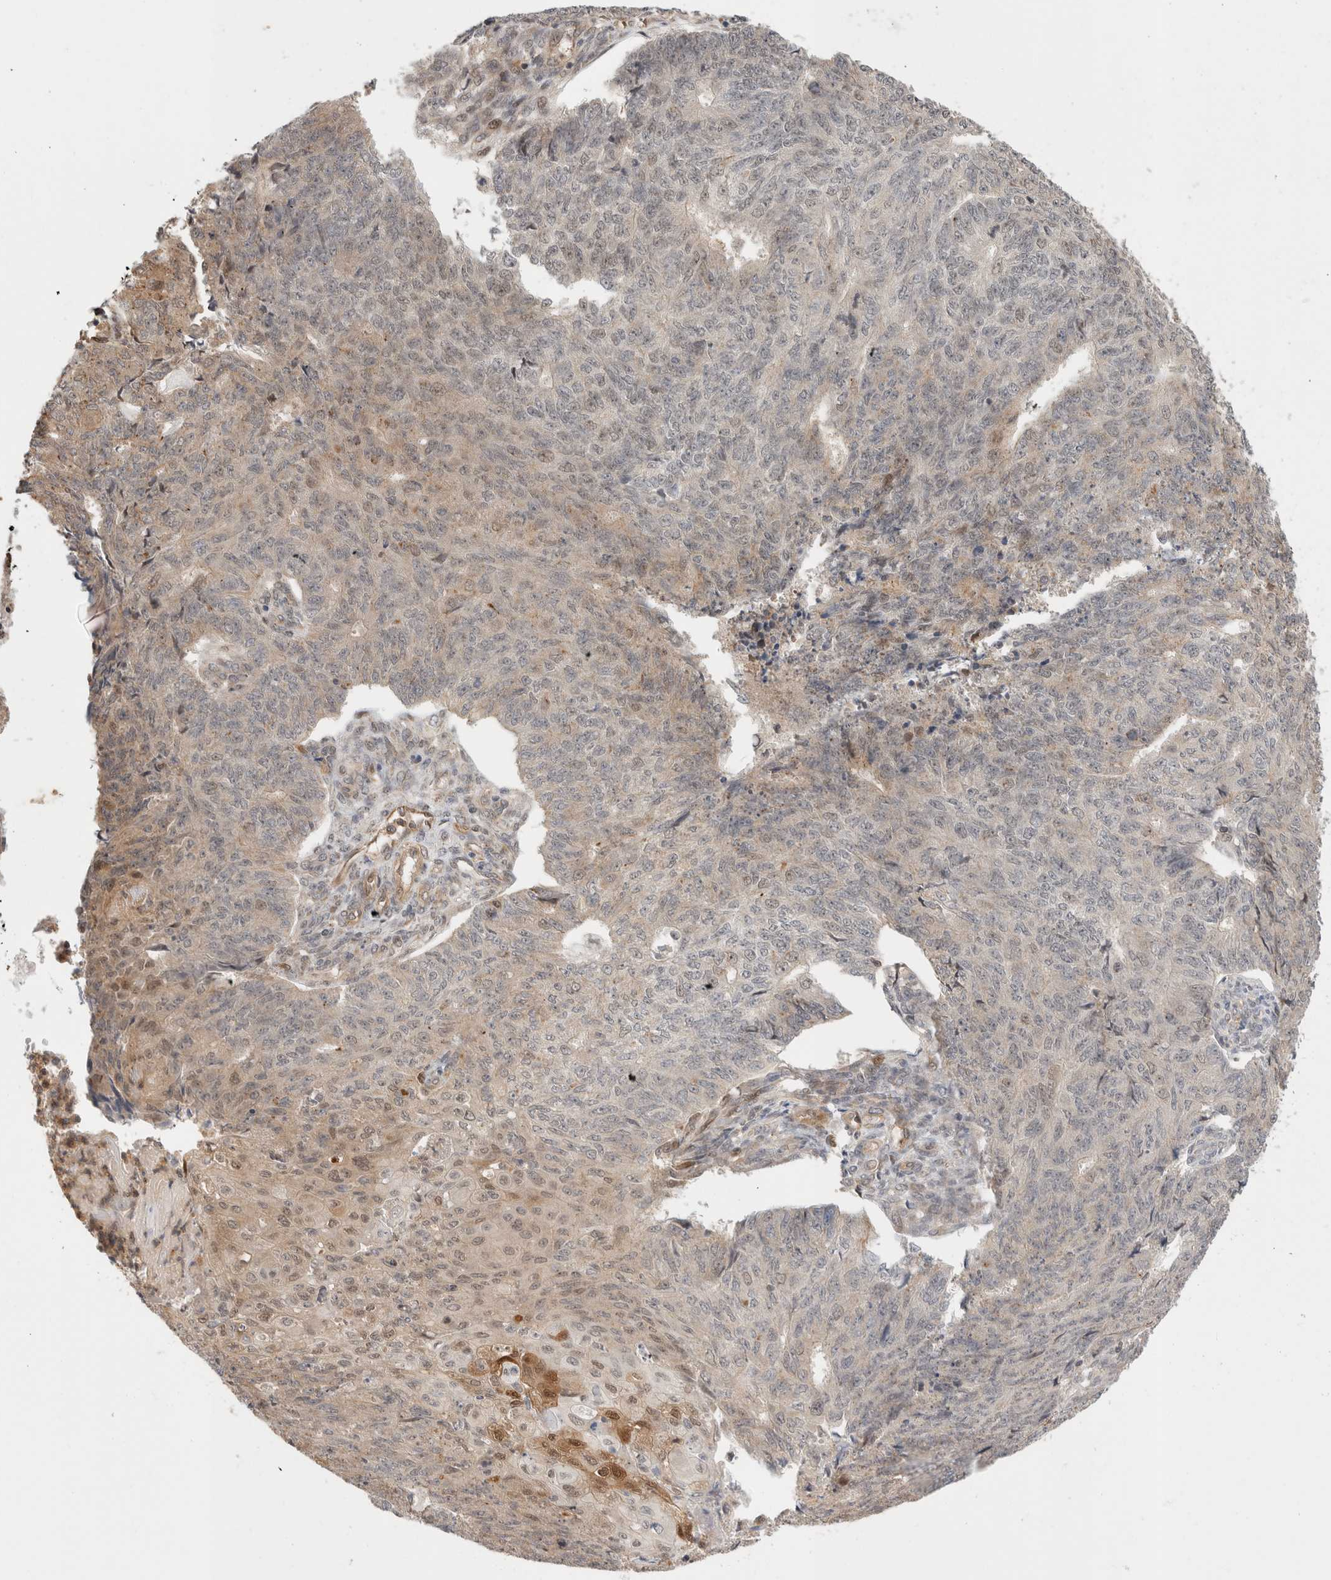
{"staining": {"intensity": "moderate", "quantity": "<25%", "location": "cytoplasmic/membranous,nuclear"}, "tissue": "endometrial cancer", "cell_type": "Tumor cells", "image_type": "cancer", "snomed": [{"axis": "morphology", "description": "Adenocarcinoma, NOS"}, {"axis": "topography", "description": "Endometrium"}], "caption": "Immunohistochemistry (IHC) (DAB) staining of adenocarcinoma (endometrial) exhibits moderate cytoplasmic/membranous and nuclear protein positivity in approximately <25% of tumor cells.", "gene": "OTUD6B", "patient": {"sex": "female", "age": 32}}